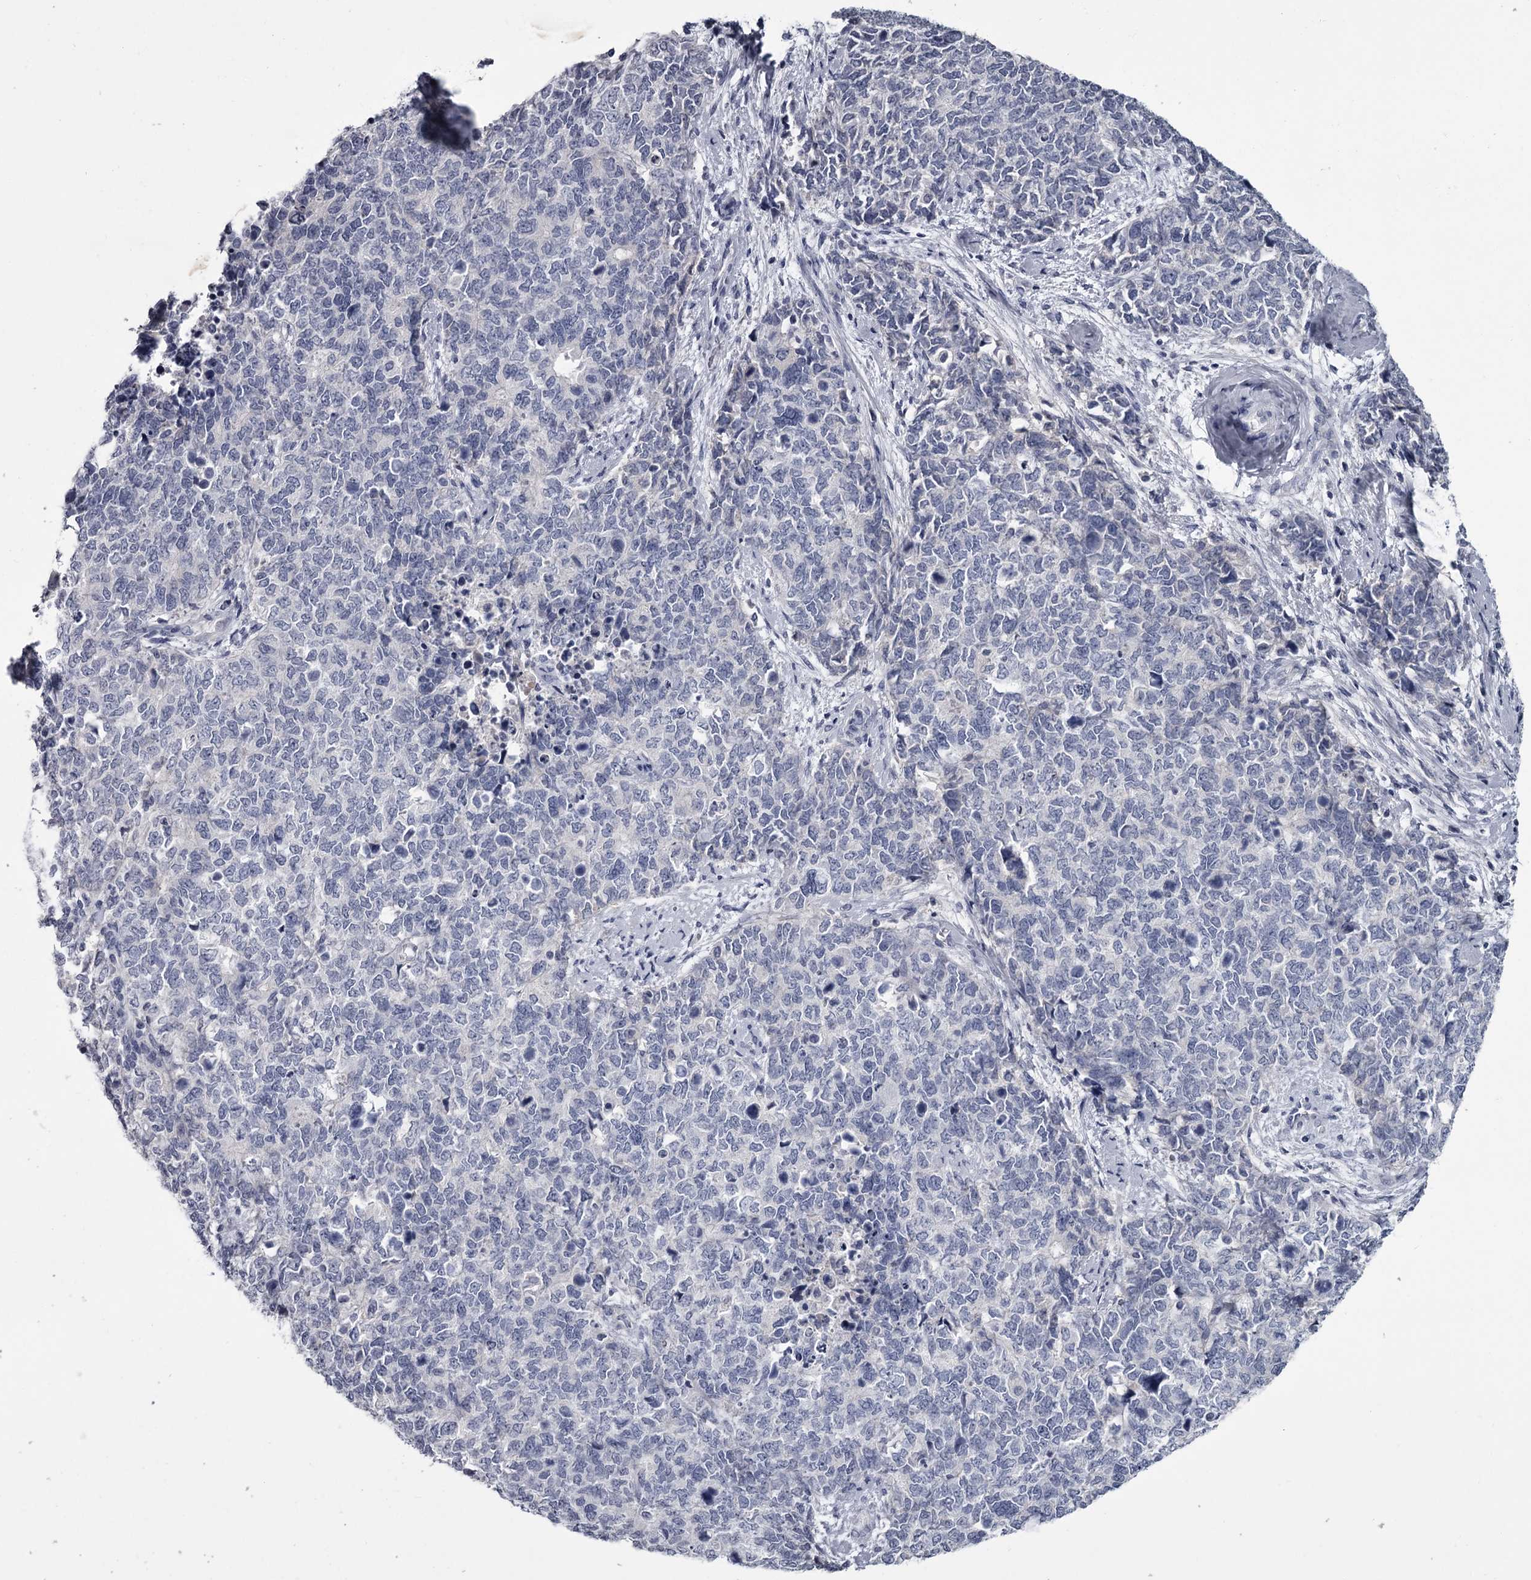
{"staining": {"intensity": "negative", "quantity": "none", "location": "none"}, "tissue": "cervical cancer", "cell_type": "Tumor cells", "image_type": "cancer", "snomed": [{"axis": "morphology", "description": "Squamous cell carcinoma, NOS"}, {"axis": "topography", "description": "Cervix"}], "caption": "This is an immunohistochemistry histopathology image of cervical cancer (squamous cell carcinoma). There is no expression in tumor cells.", "gene": "DAO", "patient": {"sex": "female", "age": 63}}